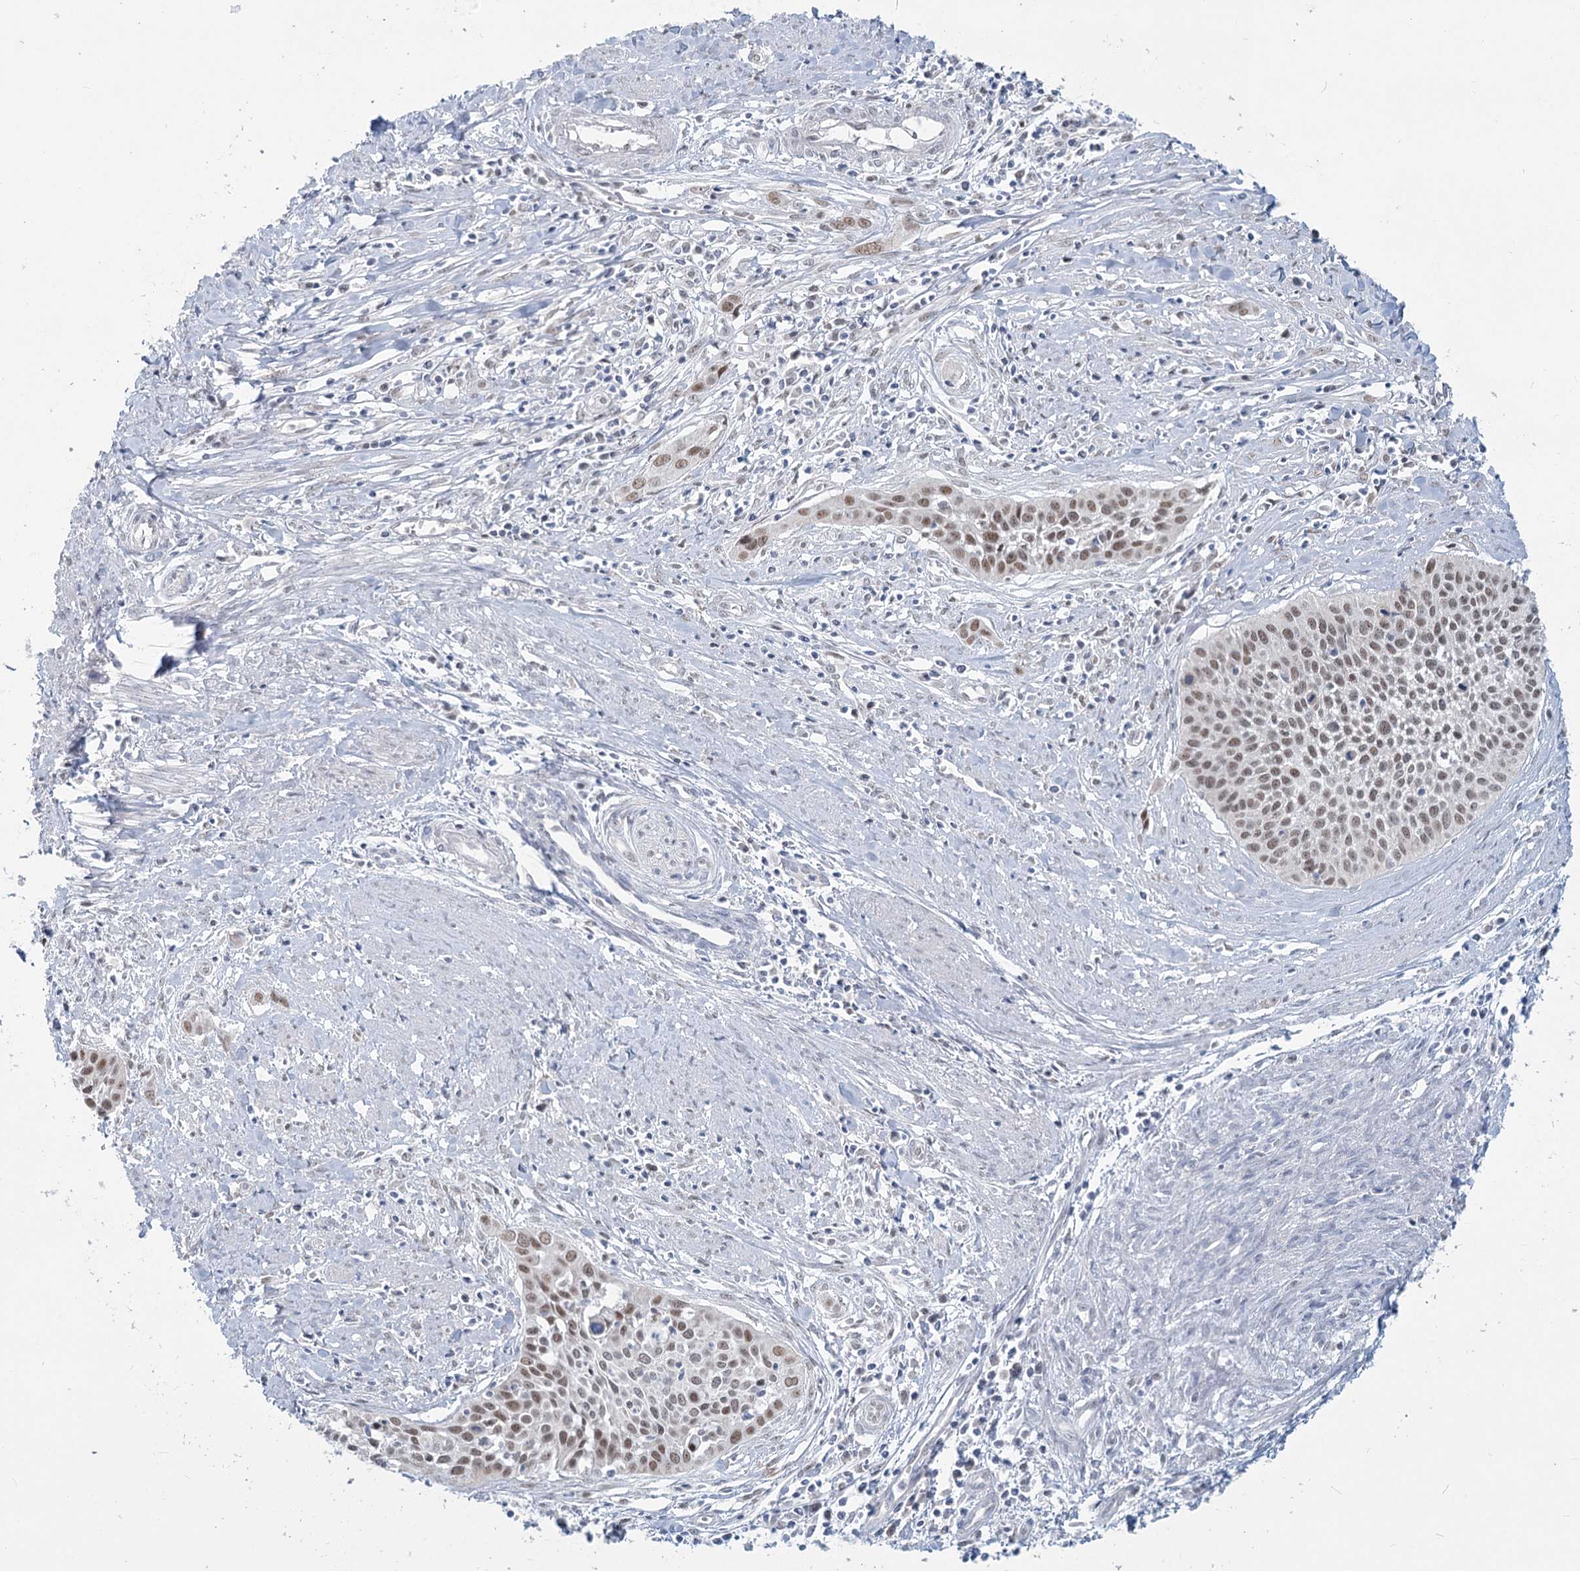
{"staining": {"intensity": "moderate", "quantity": ">75%", "location": "nuclear"}, "tissue": "cervical cancer", "cell_type": "Tumor cells", "image_type": "cancer", "snomed": [{"axis": "morphology", "description": "Squamous cell carcinoma, NOS"}, {"axis": "topography", "description": "Cervix"}], "caption": "IHC photomicrograph of neoplastic tissue: human cervical cancer (squamous cell carcinoma) stained using immunohistochemistry reveals medium levels of moderate protein expression localized specifically in the nuclear of tumor cells, appearing as a nuclear brown color.", "gene": "MTG1", "patient": {"sex": "female", "age": 34}}